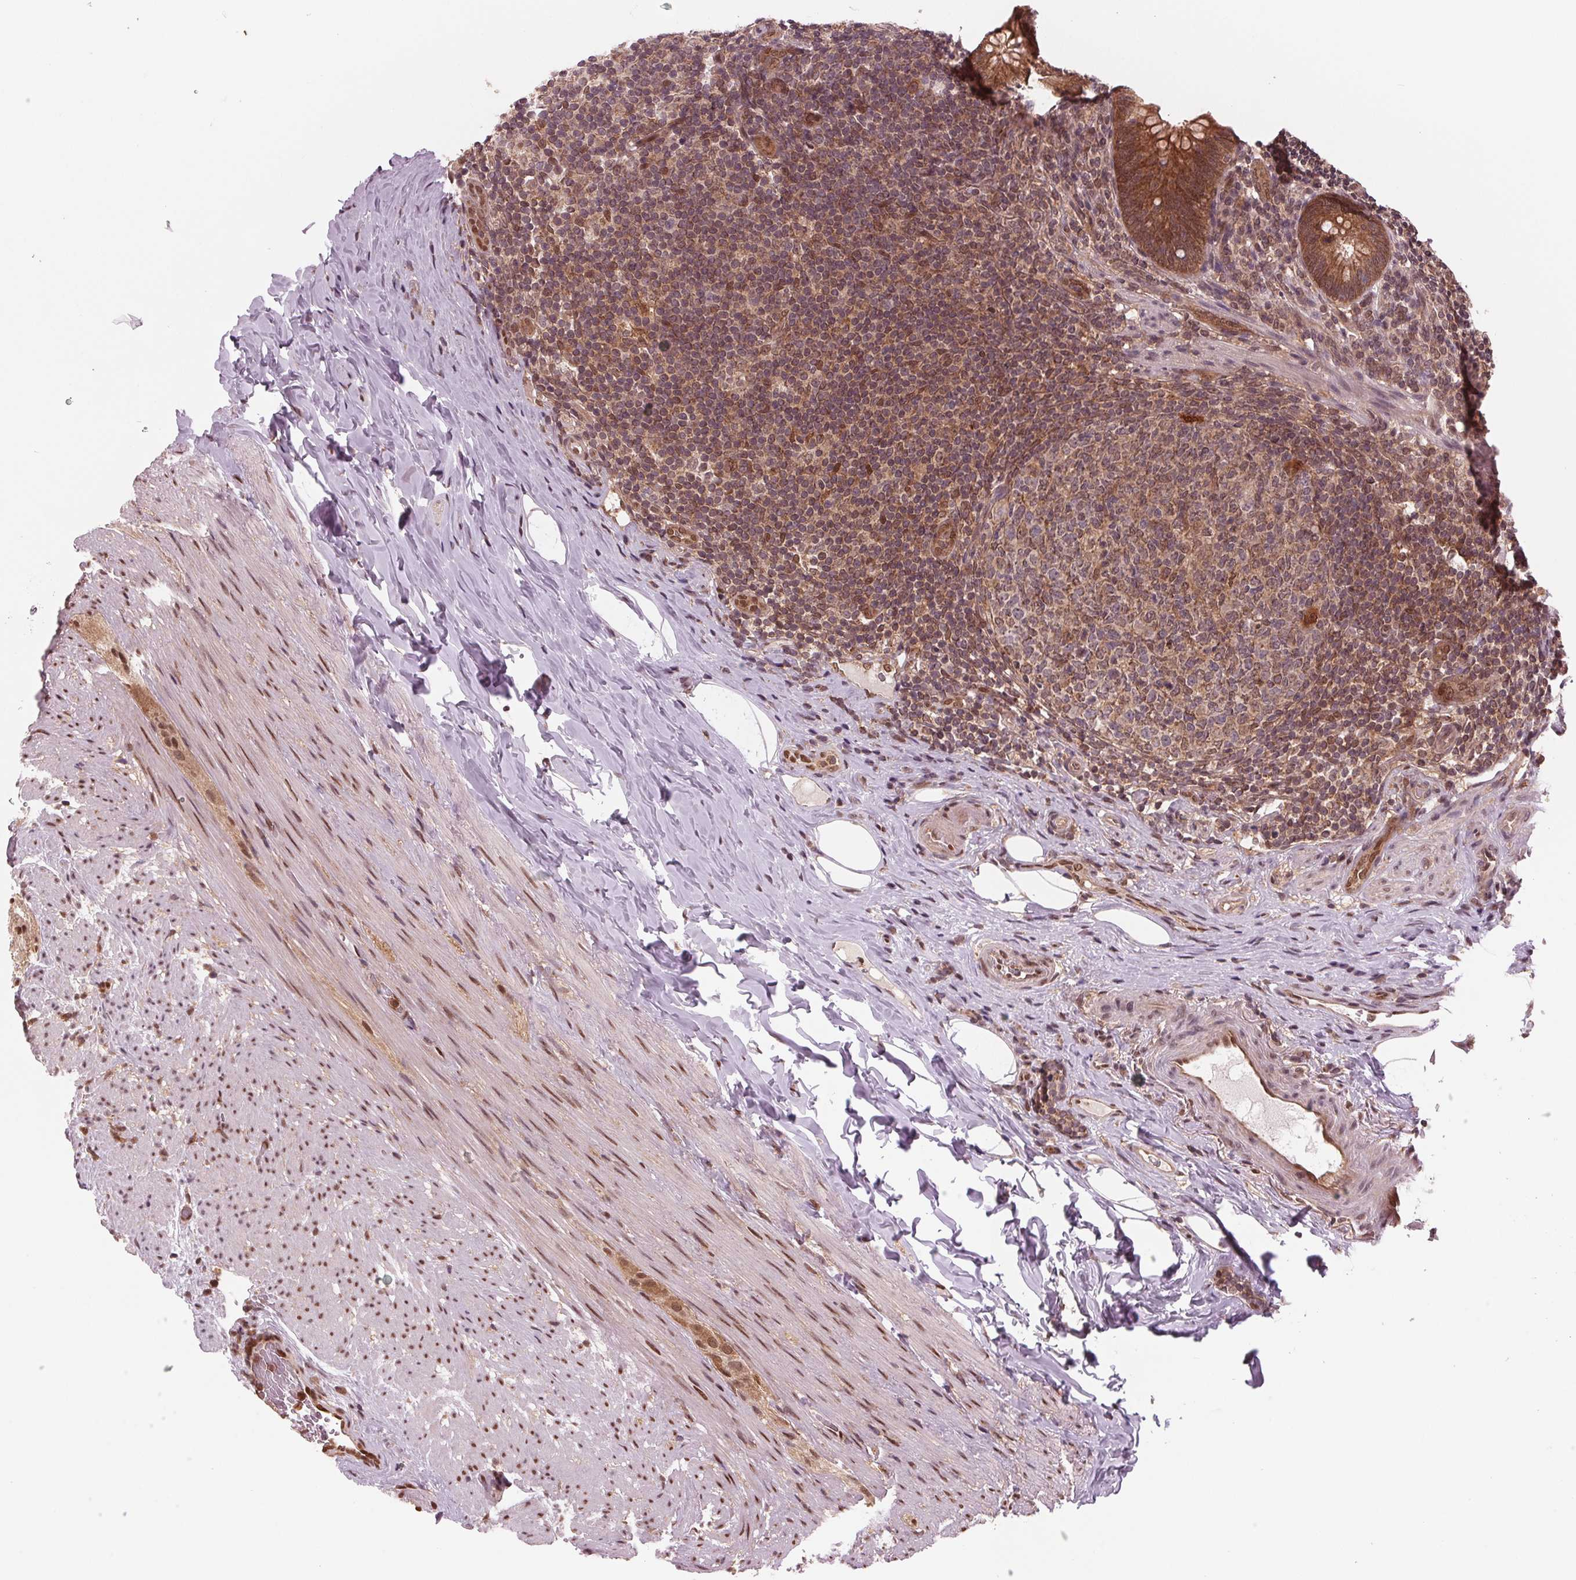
{"staining": {"intensity": "strong", "quantity": ">75%", "location": "cytoplasmic/membranous"}, "tissue": "appendix", "cell_type": "Glandular cells", "image_type": "normal", "snomed": [{"axis": "morphology", "description": "Normal tissue, NOS"}, {"axis": "topography", "description": "Appendix"}], "caption": "Immunohistochemistry (IHC) micrograph of unremarkable appendix: appendix stained using IHC reveals high levels of strong protein expression localized specifically in the cytoplasmic/membranous of glandular cells, appearing as a cytoplasmic/membranous brown color.", "gene": "STAT3", "patient": {"sex": "male", "age": 47}}